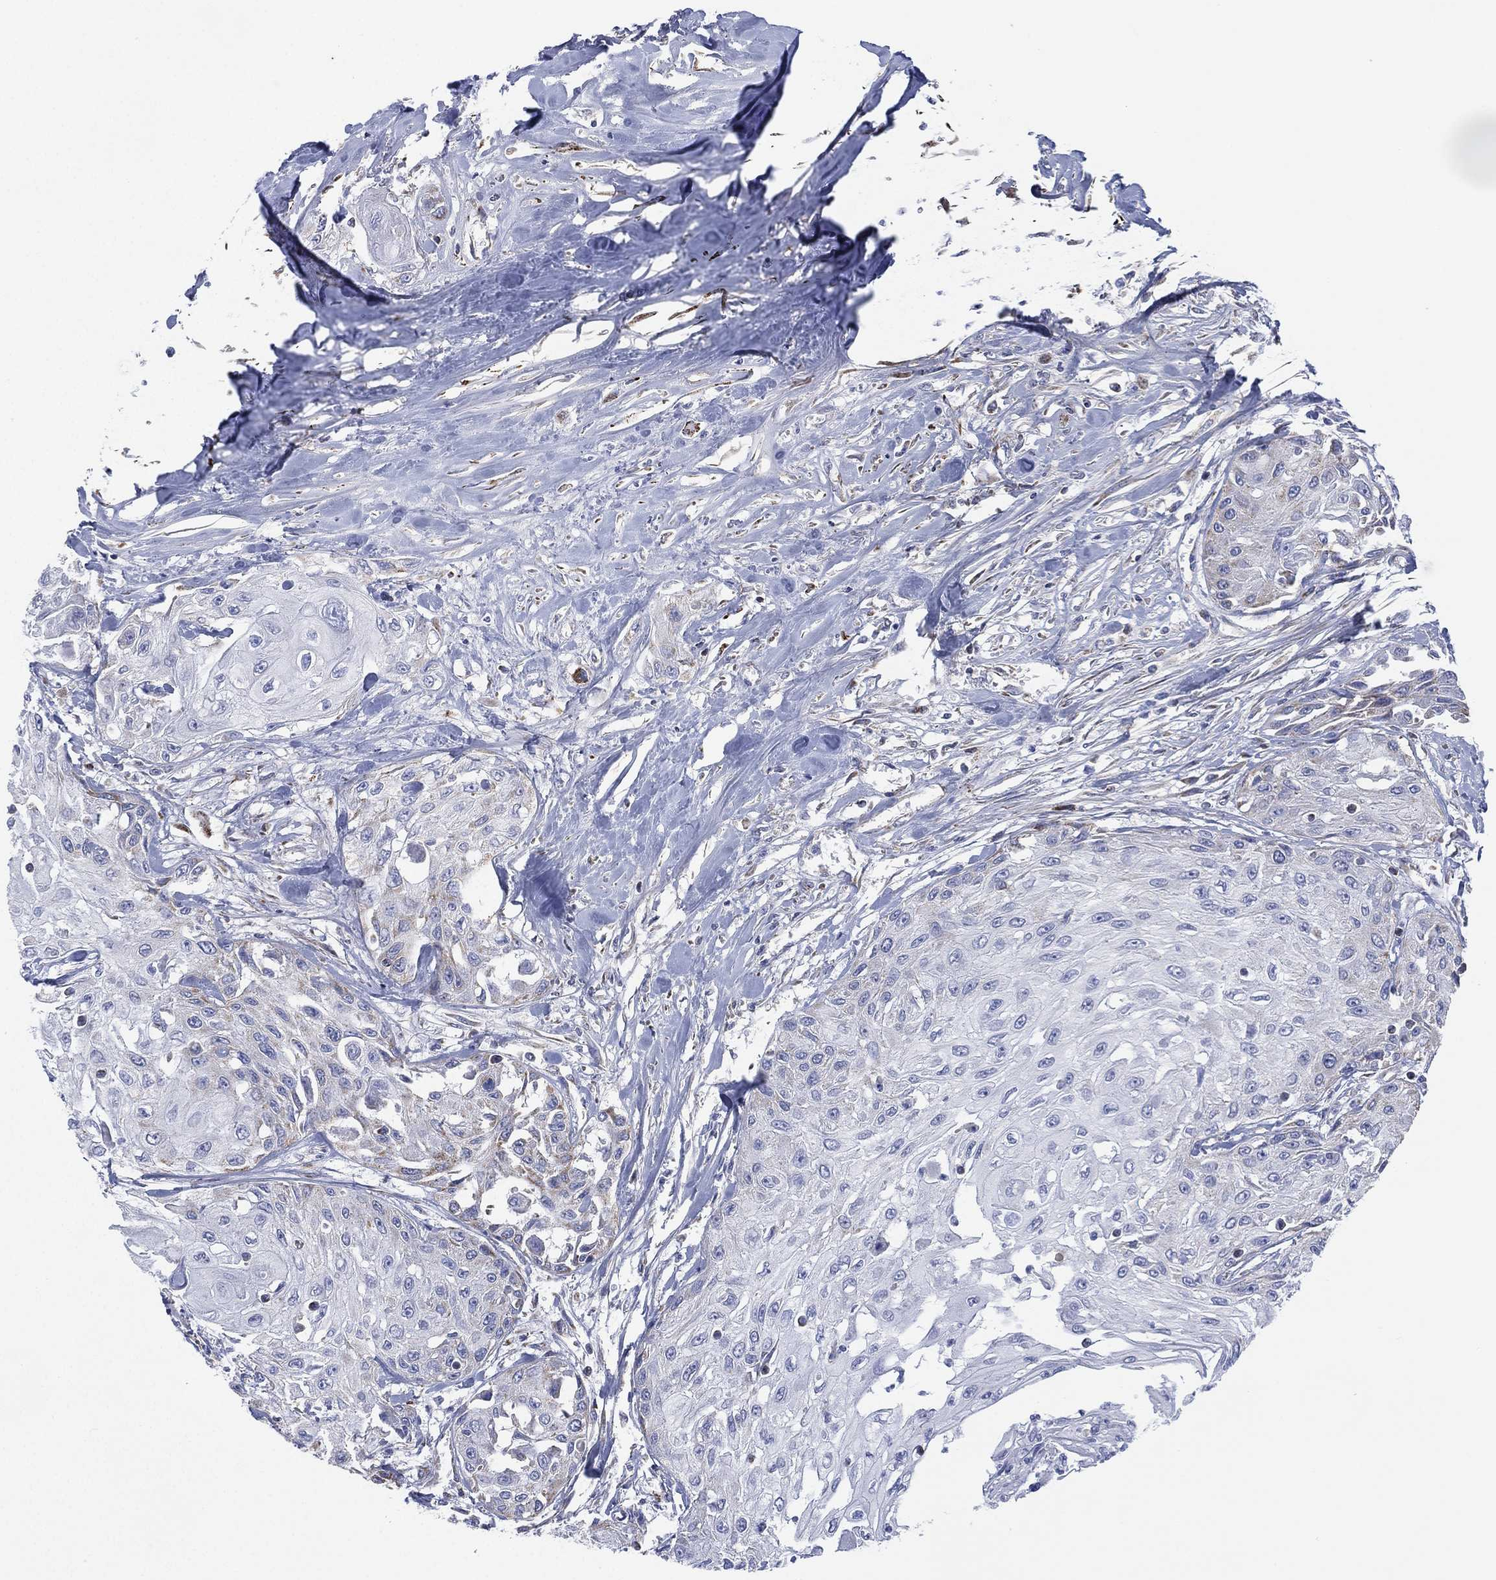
{"staining": {"intensity": "weak", "quantity": "<25%", "location": "cytoplasmic/membranous"}, "tissue": "head and neck cancer", "cell_type": "Tumor cells", "image_type": "cancer", "snomed": [{"axis": "morphology", "description": "Normal tissue, NOS"}, {"axis": "morphology", "description": "Squamous cell carcinoma, NOS"}, {"axis": "topography", "description": "Oral tissue"}, {"axis": "topography", "description": "Peripheral nerve tissue"}, {"axis": "topography", "description": "Head-Neck"}], "caption": "A photomicrograph of human head and neck cancer (squamous cell carcinoma) is negative for staining in tumor cells.", "gene": "INA", "patient": {"sex": "female", "age": 59}}